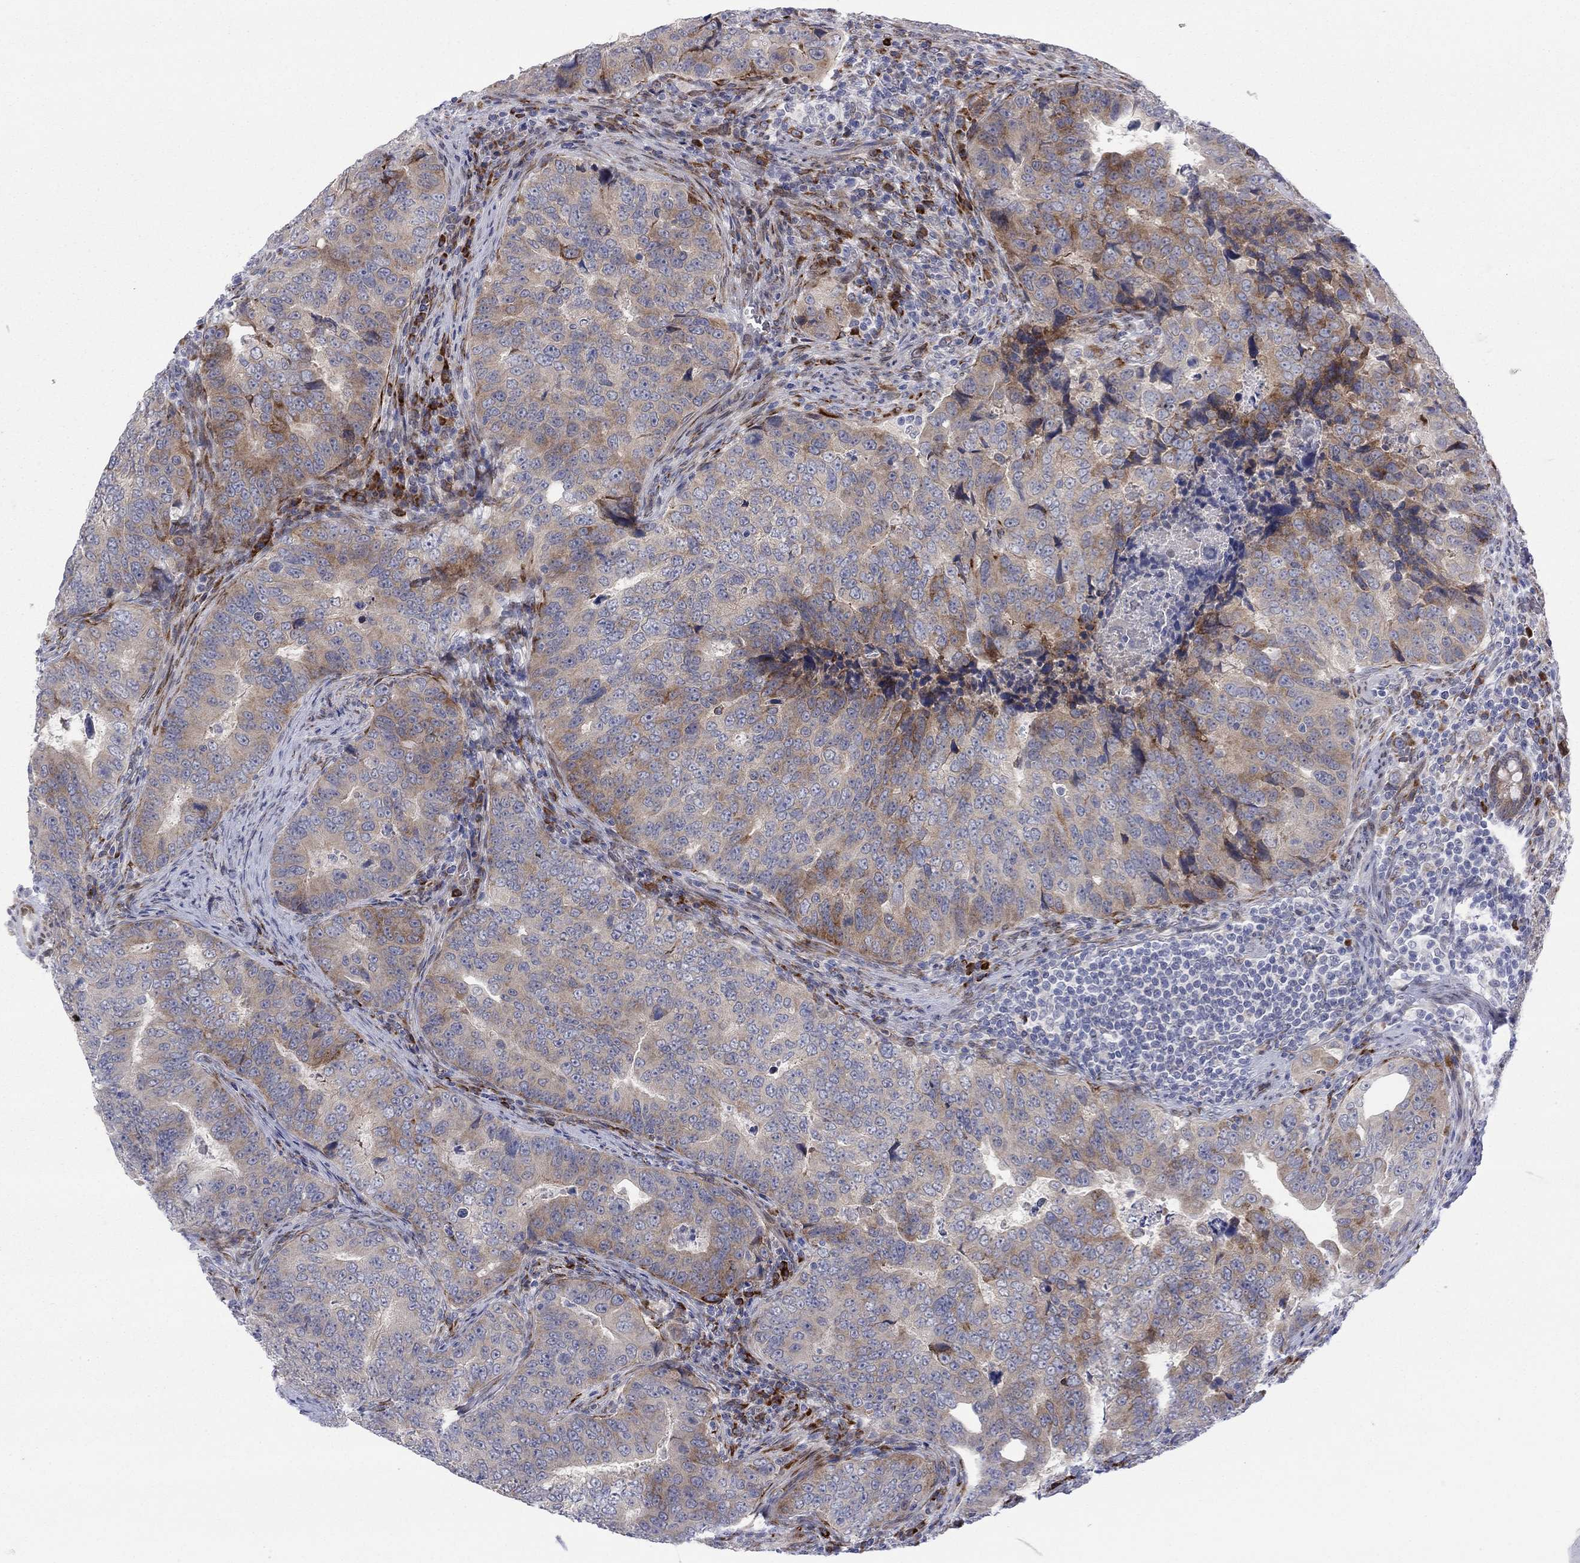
{"staining": {"intensity": "moderate", "quantity": "25%-75%", "location": "cytoplasmic/membranous"}, "tissue": "colorectal cancer", "cell_type": "Tumor cells", "image_type": "cancer", "snomed": [{"axis": "morphology", "description": "Adenocarcinoma, NOS"}, {"axis": "topography", "description": "Colon"}], "caption": "This is a micrograph of immunohistochemistry staining of colorectal cancer (adenocarcinoma), which shows moderate positivity in the cytoplasmic/membranous of tumor cells.", "gene": "TTC21B", "patient": {"sex": "female", "age": 72}}